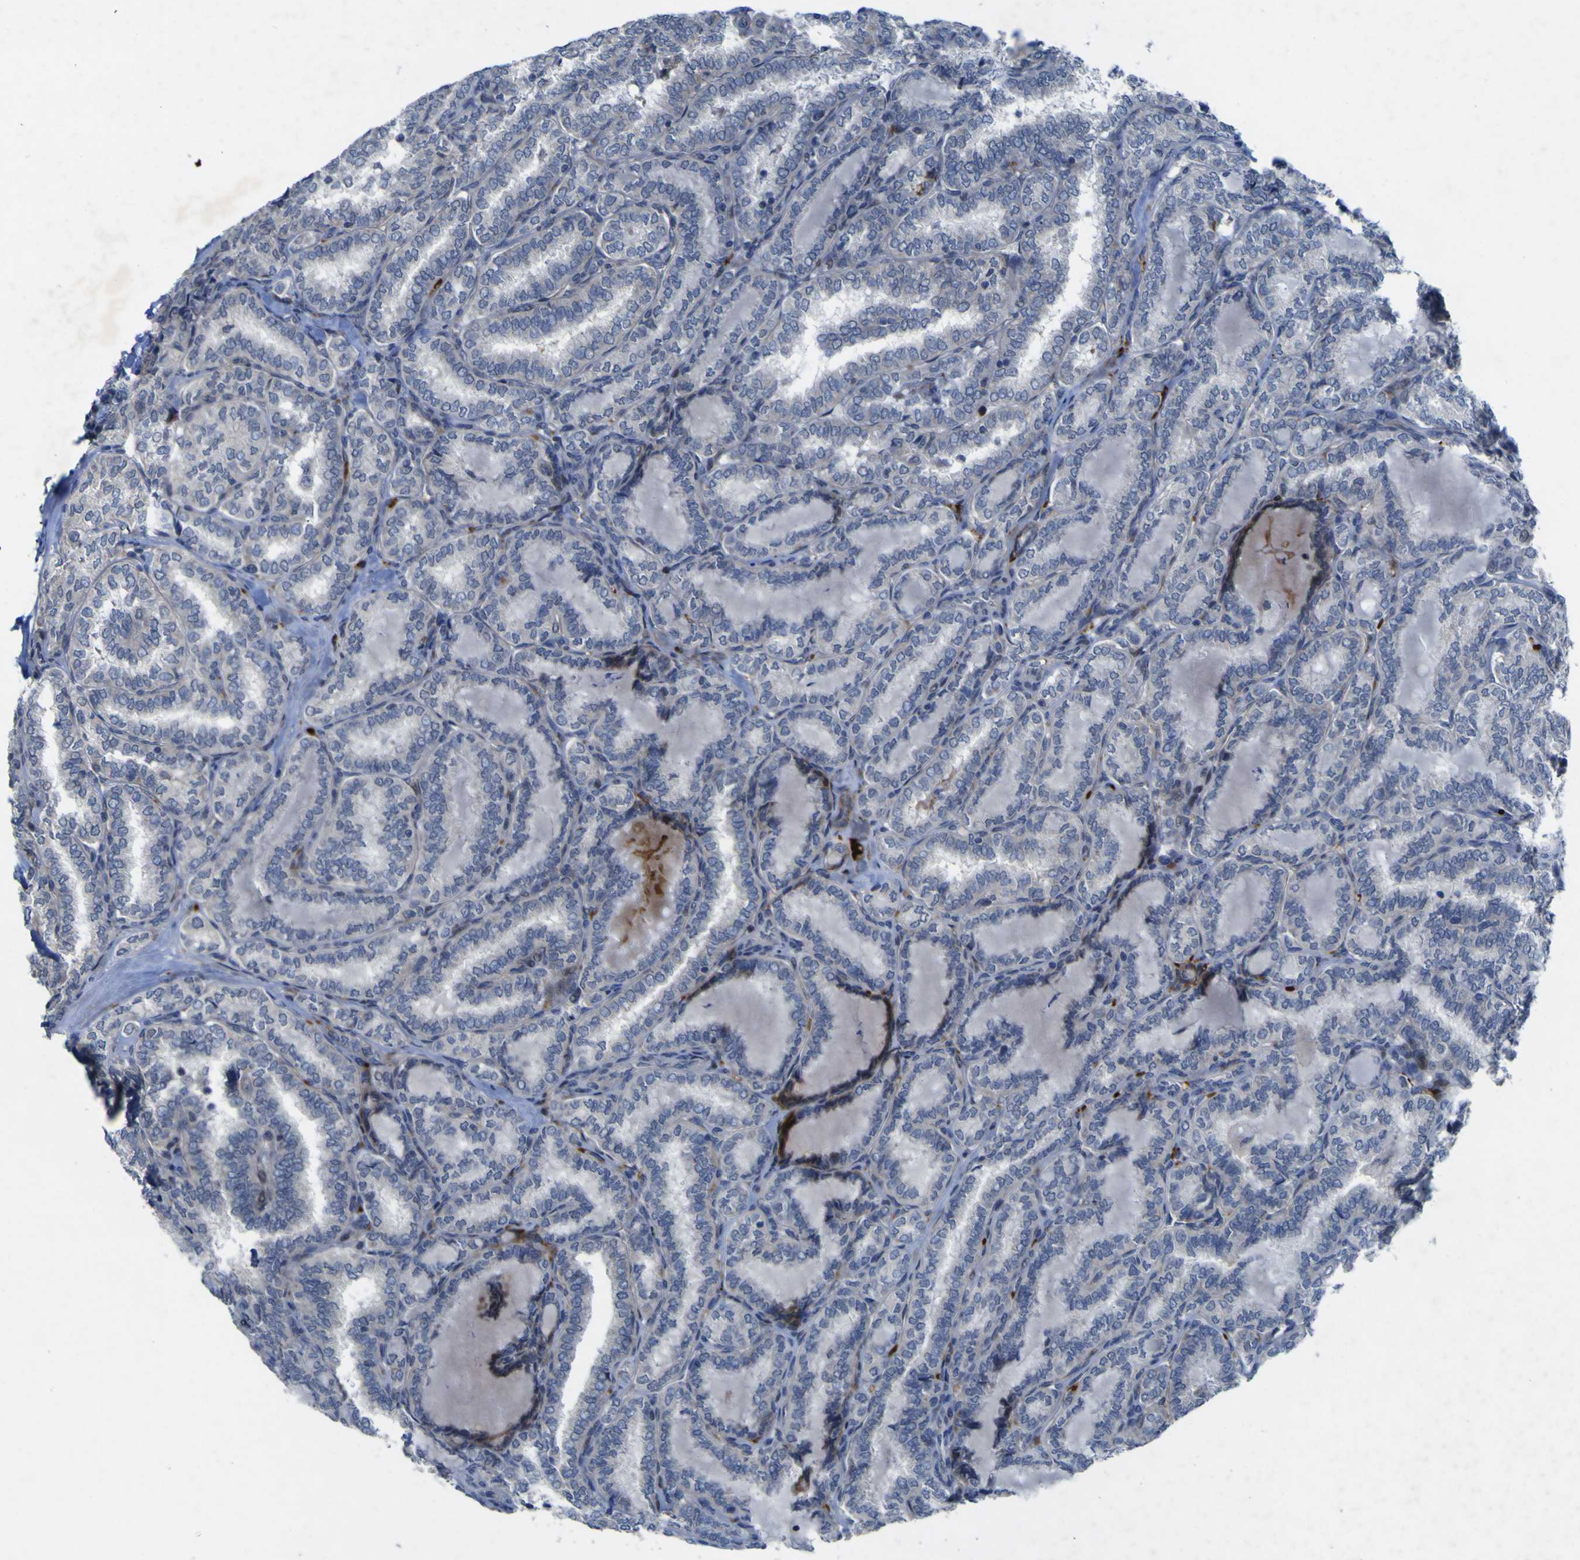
{"staining": {"intensity": "negative", "quantity": "none", "location": "none"}, "tissue": "thyroid cancer", "cell_type": "Tumor cells", "image_type": "cancer", "snomed": [{"axis": "morphology", "description": "Normal tissue, NOS"}, {"axis": "morphology", "description": "Papillary adenocarcinoma, NOS"}, {"axis": "topography", "description": "Thyroid gland"}], "caption": "This photomicrograph is of papillary adenocarcinoma (thyroid) stained with immunohistochemistry to label a protein in brown with the nuclei are counter-stained blue. There is no staining in tumor cells. Brightfield microscopy of immunohistochemistry stained with DAB (brown) and hematoxylin (blue), captured at high magnification.", "gene": "NAV1", "patient": {"sex": "female", "age": 30}}